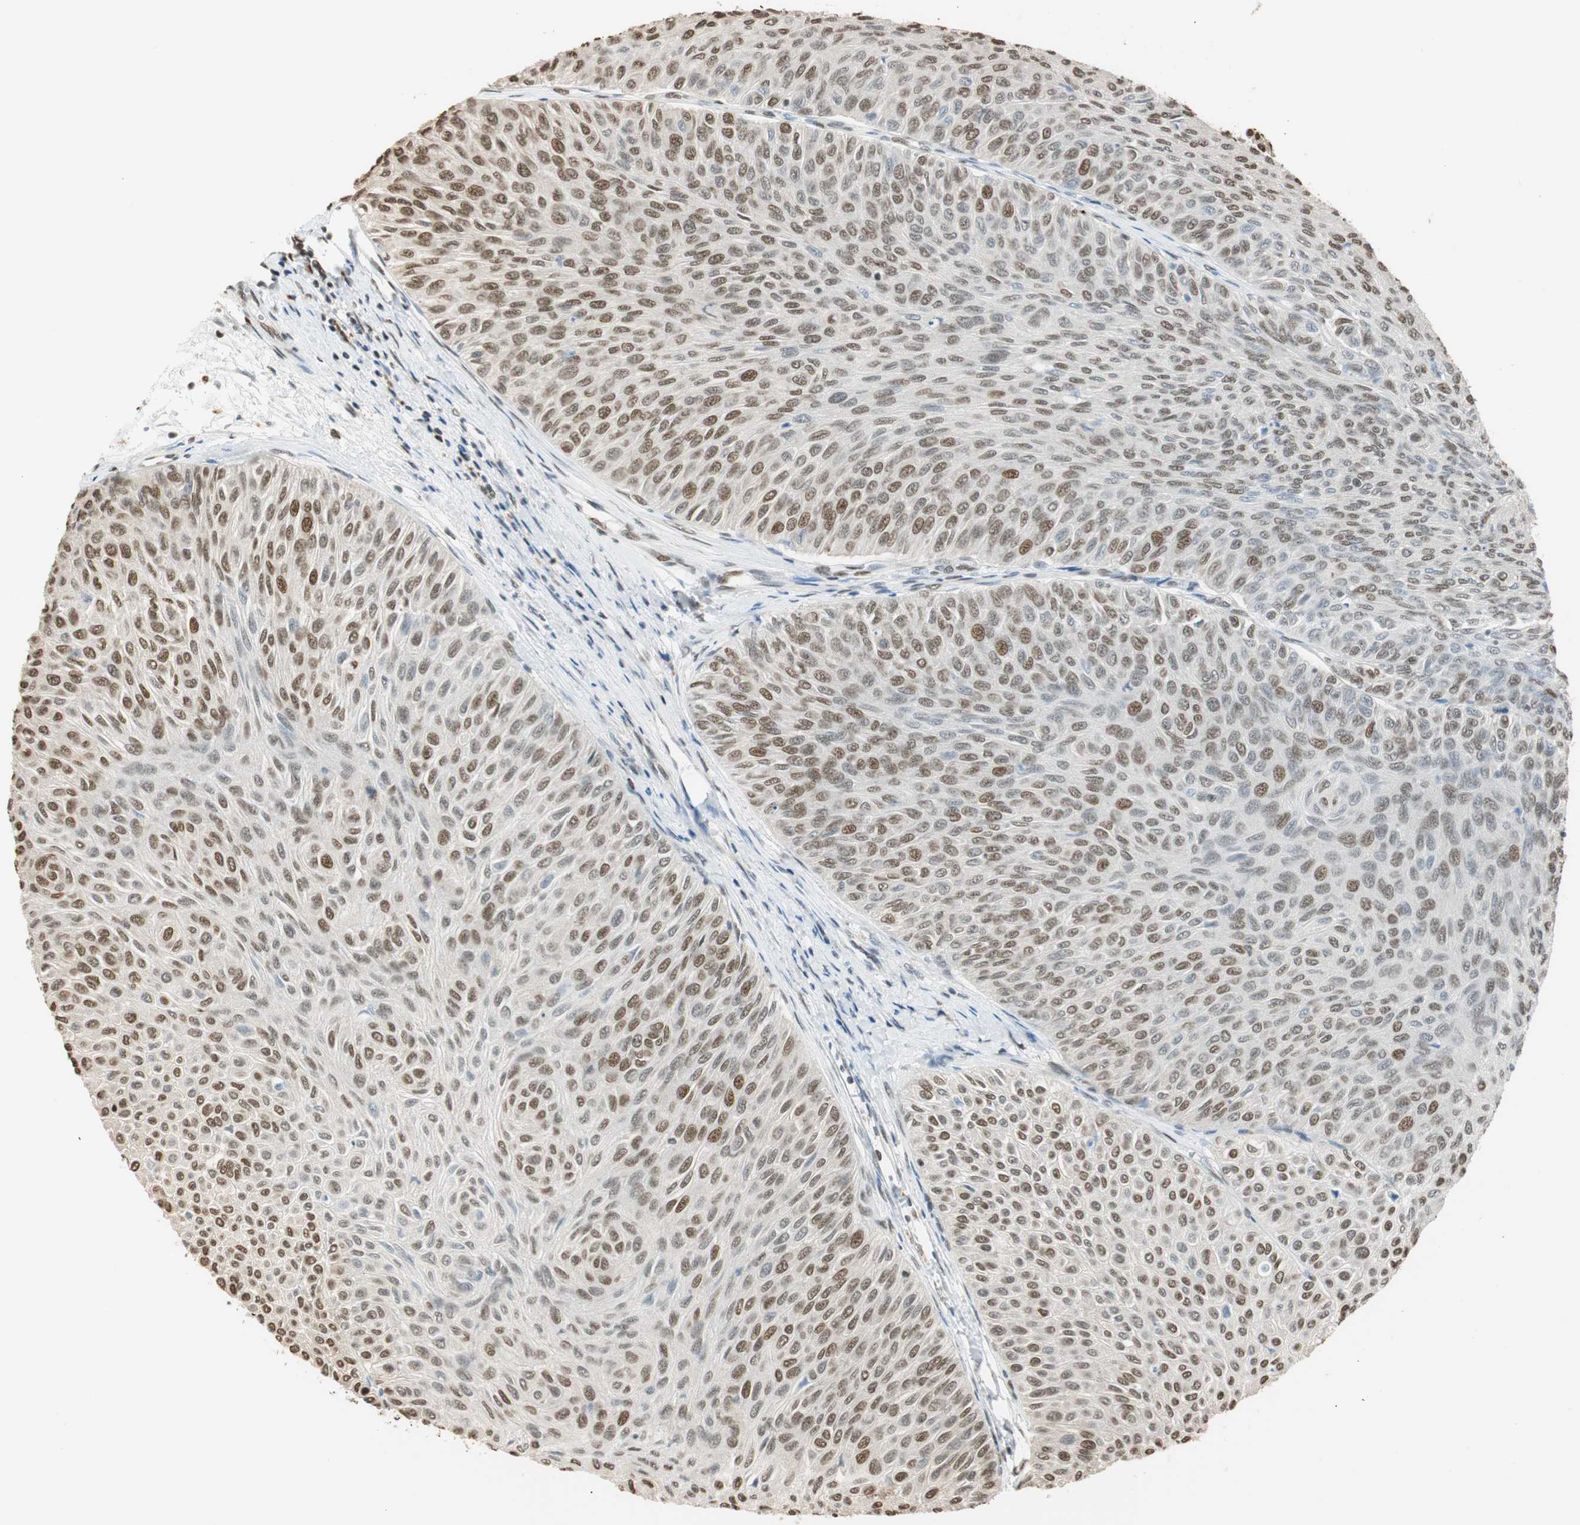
{"staining": {"intensity": "moderate", "quantity": "25%-75%", "location": "nuclear"}, "tissue": "urothelial cancer", "cell_type": "Tumor cells", "image_type": "cancer", "snomed": [{"axis": "morphology", "description": "Urothelial carcinoma, Low grade"}, {"axis": "topography", "description": "Urinary bladder"}], "caption": "Moderate nuclear positivity for a protein is seen in approximately 25%-75% of tumor cells of urothelial carcinoma (low-grade) using IHC.", "gene": "FANCG", "patient": {"sex": "male", "age": 78}}